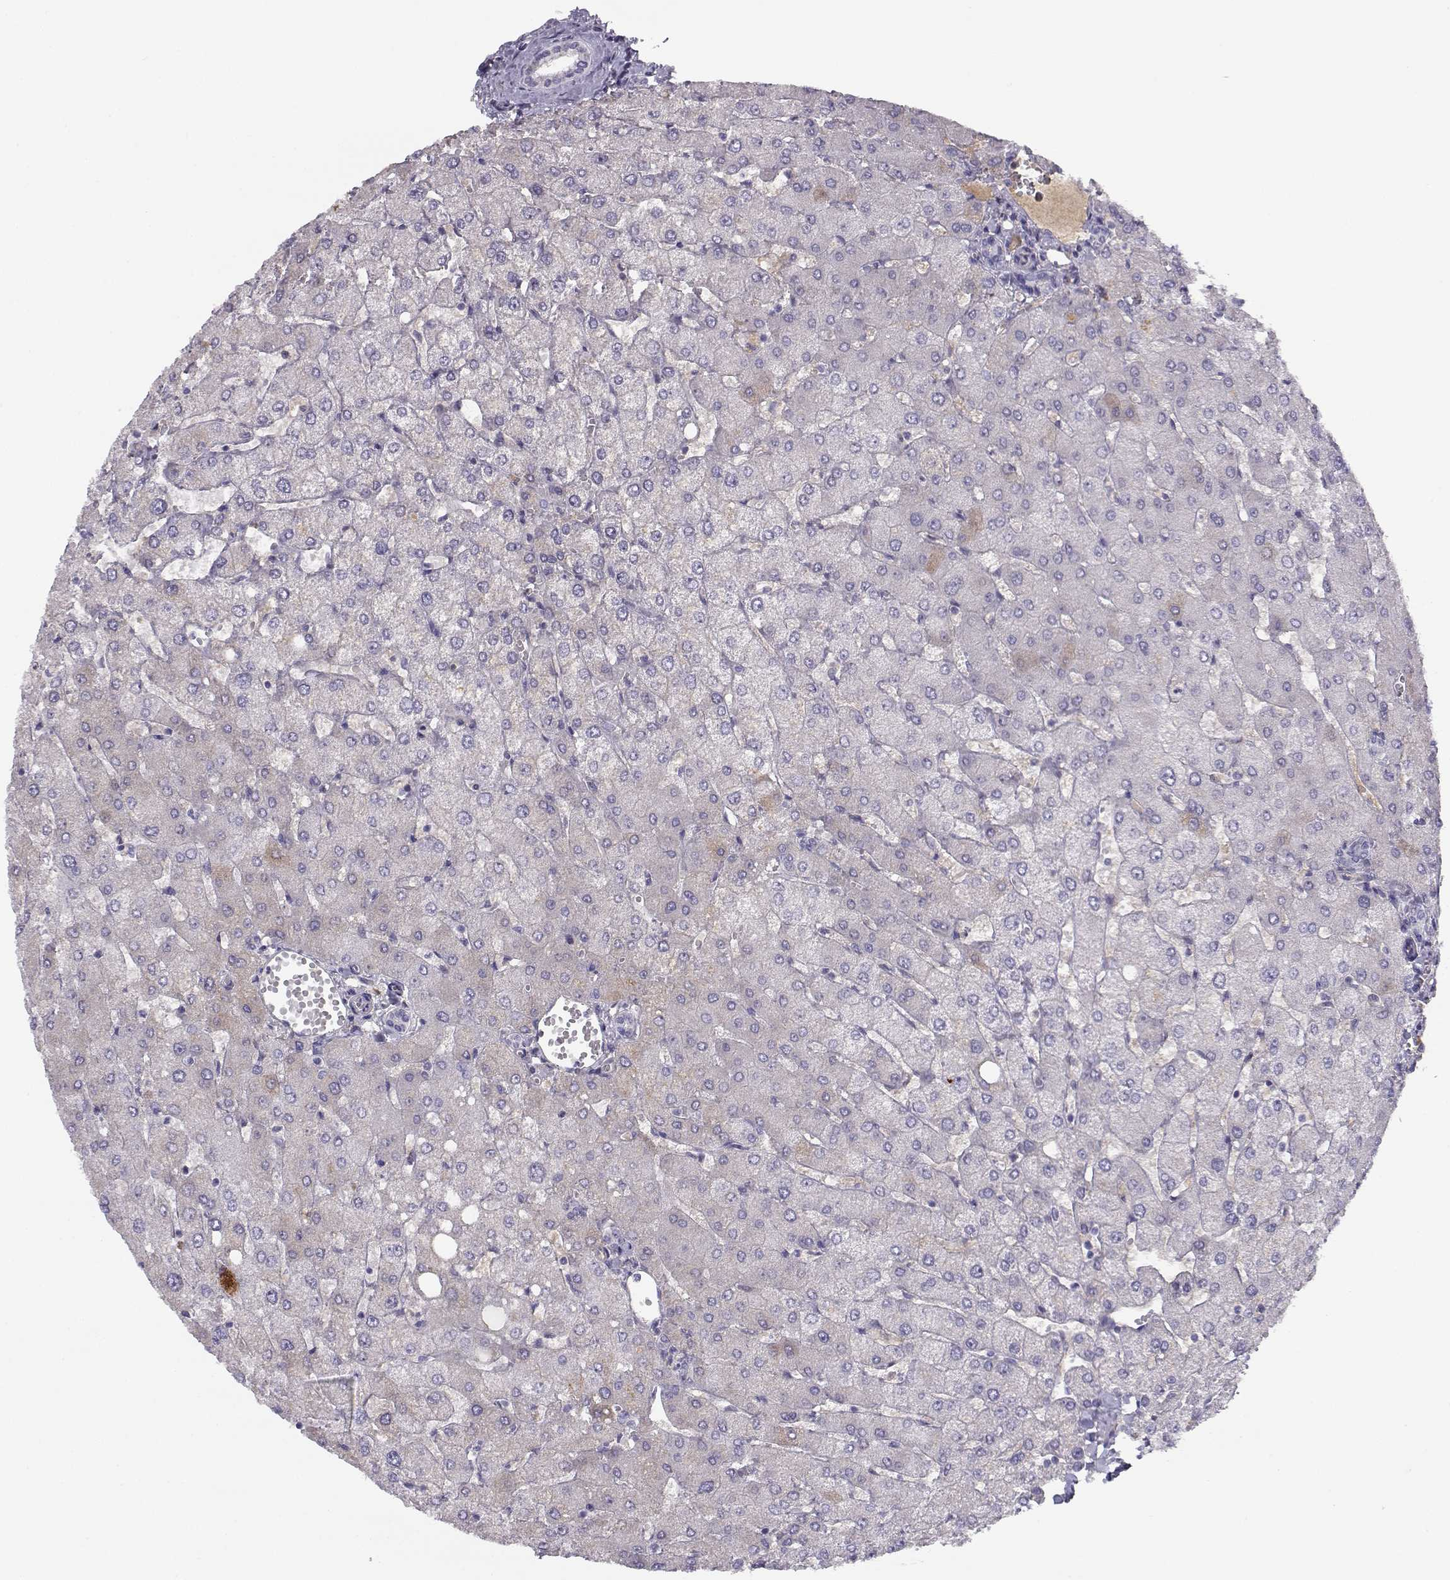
{"staining": {"intensity": "negative", "quantity": "none", "location": "none"}, "tissue": "liver", "cell_type": "Cholangiocytes", "image_type": "normal", "snomed": [{"axis": "morphology", "description": "Normal tissue, NOS"}, {"axis": "topography", "description": "Liver"}], "caption": "DAB immunohistochemical staining of unremarkable liver demonstrates no significant staining in cholangiocytes. Nuclei are stained in blue.", "gene": "SLCO6A1", "patient": {"sex": "female", "age": 54}}